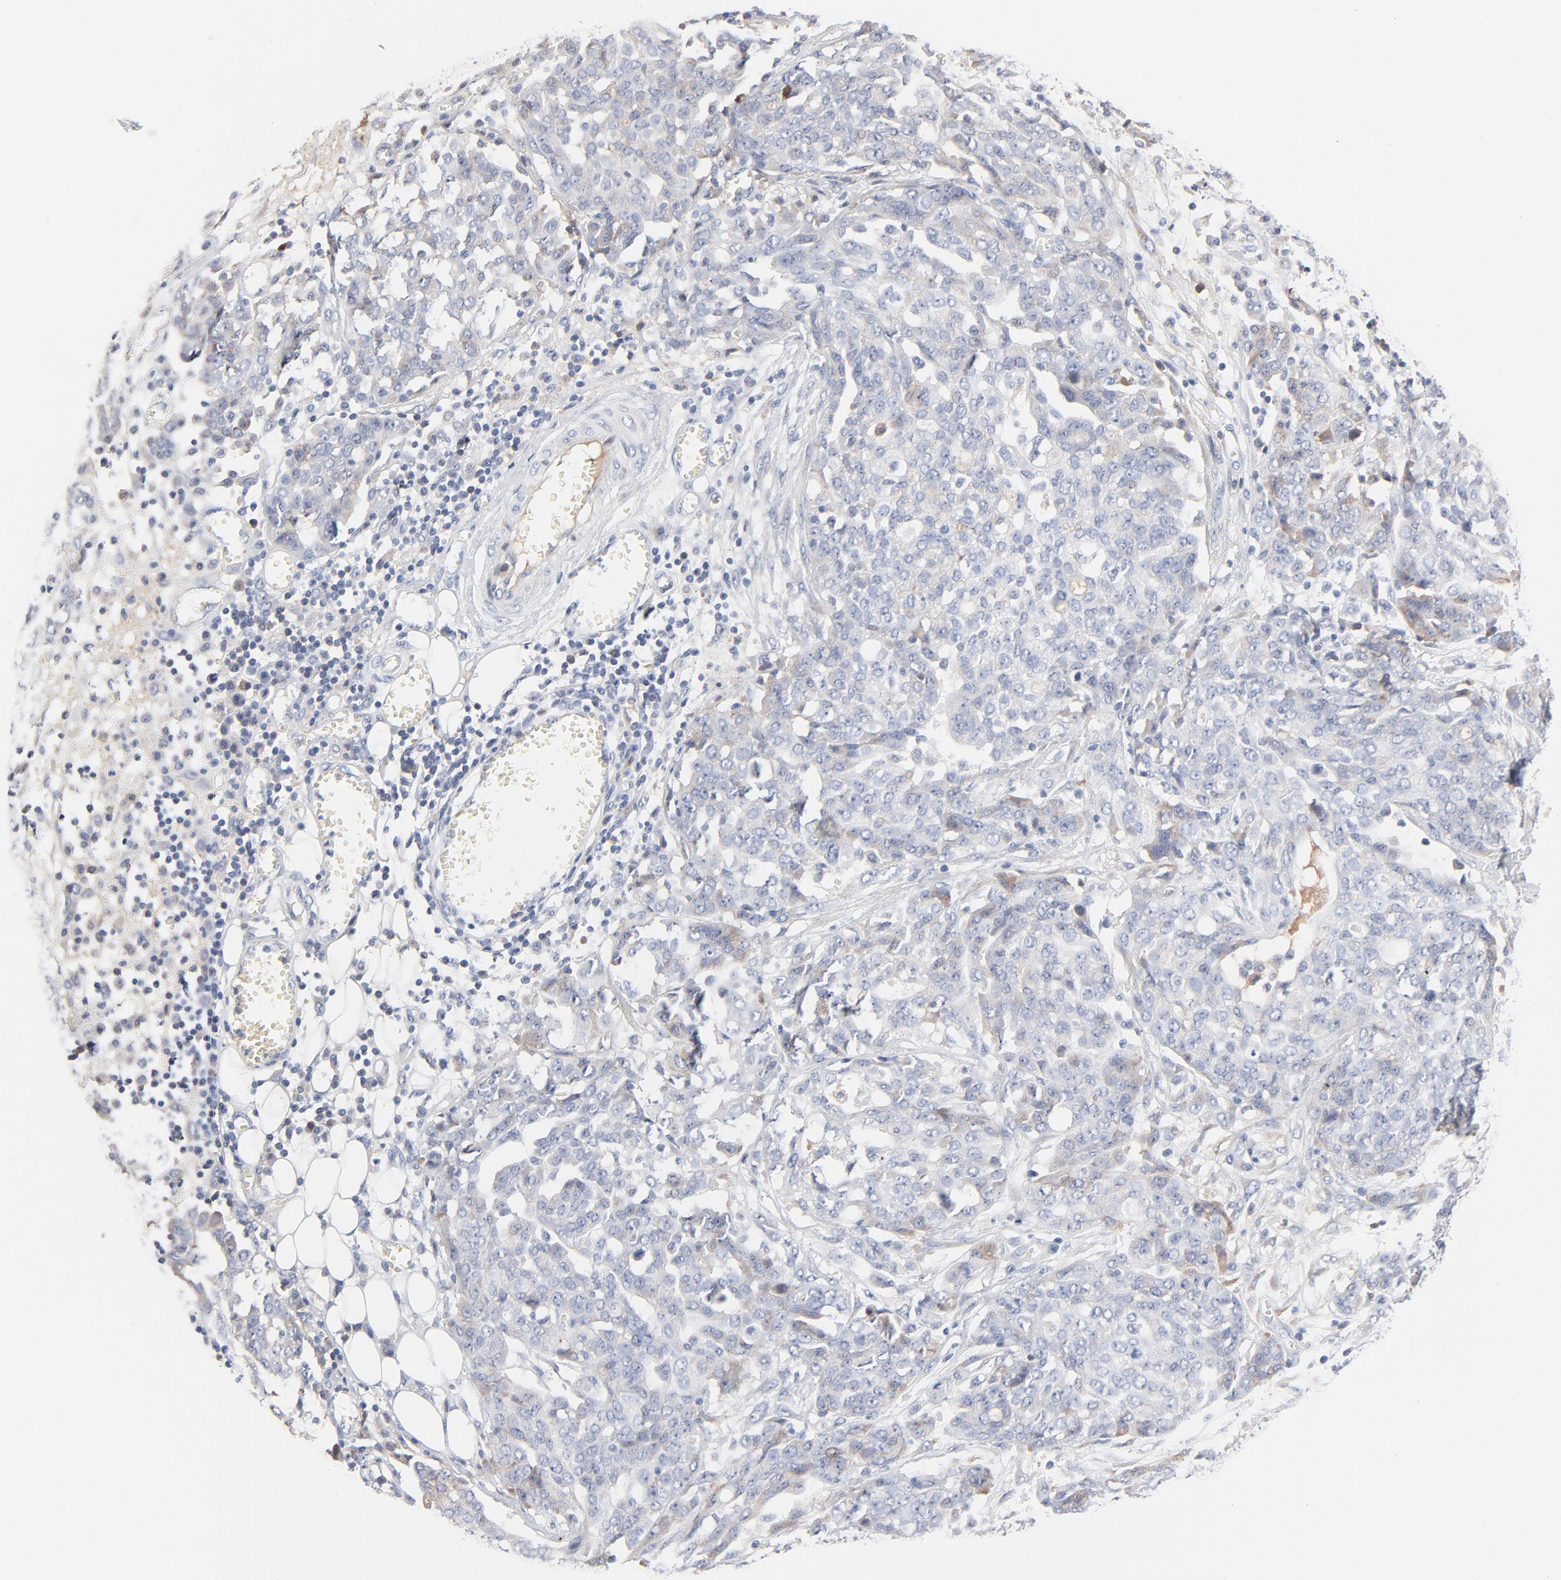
{"staining": {"intensity": "negative", "quantity": "none", "location": "none"}, "tissue": "ovarian cancer", "cell_type": "Tumor cells", "image_type": "cancer", "snomed": [{"axis": "morphology", "description": "Cystadenocarcinoma, serous, NOS"}, {"axis": "topography", "description": "Soft tissue"}, {"axis": "topography", "description": "Ovary"}], "caption": "Immunohistochemistry of ovarian cancer (serous cystadenocarcinoma) shows no staining in tumor cells.", "gene": "SERPINA4", "patient": {"sex": "female", "age": 57}}